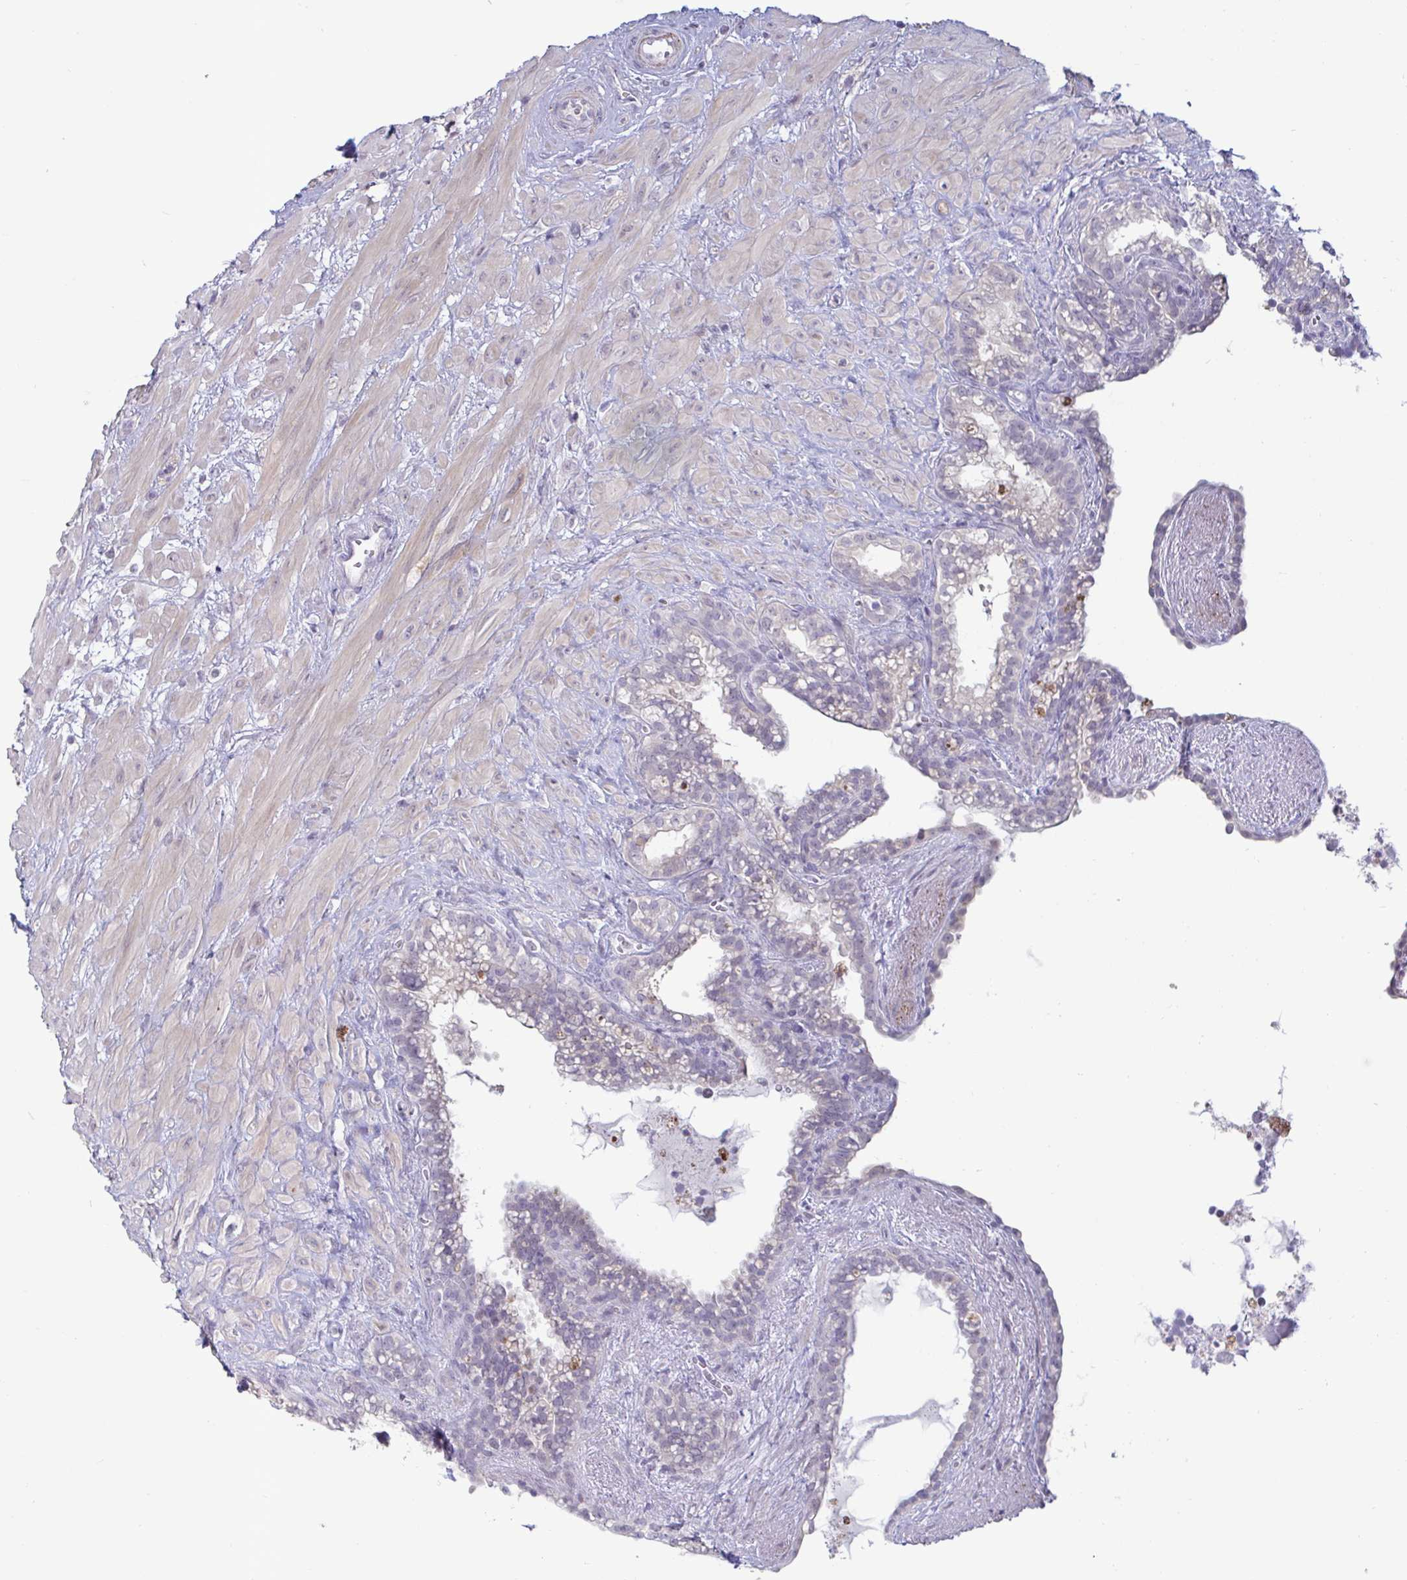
{"staining": {"intensity": "negative", "quantity": "none", "location": "none"}, "tissue": "seminal vesicle", "cell_type": "Glandular cells", "image_type": "normal", "snomed": [{"axis": "morphology", "description": "Normal tissue, NOS"}, {"axis": "topography", "description": "Seminal veicle"}], "caption": "Unremarkable seminal vesicle was stained to show a protein in brown. There is no significant positivity in glandular cells.", "gene": "GSTM1", "patient": {"sex": "male", "age": 76}}